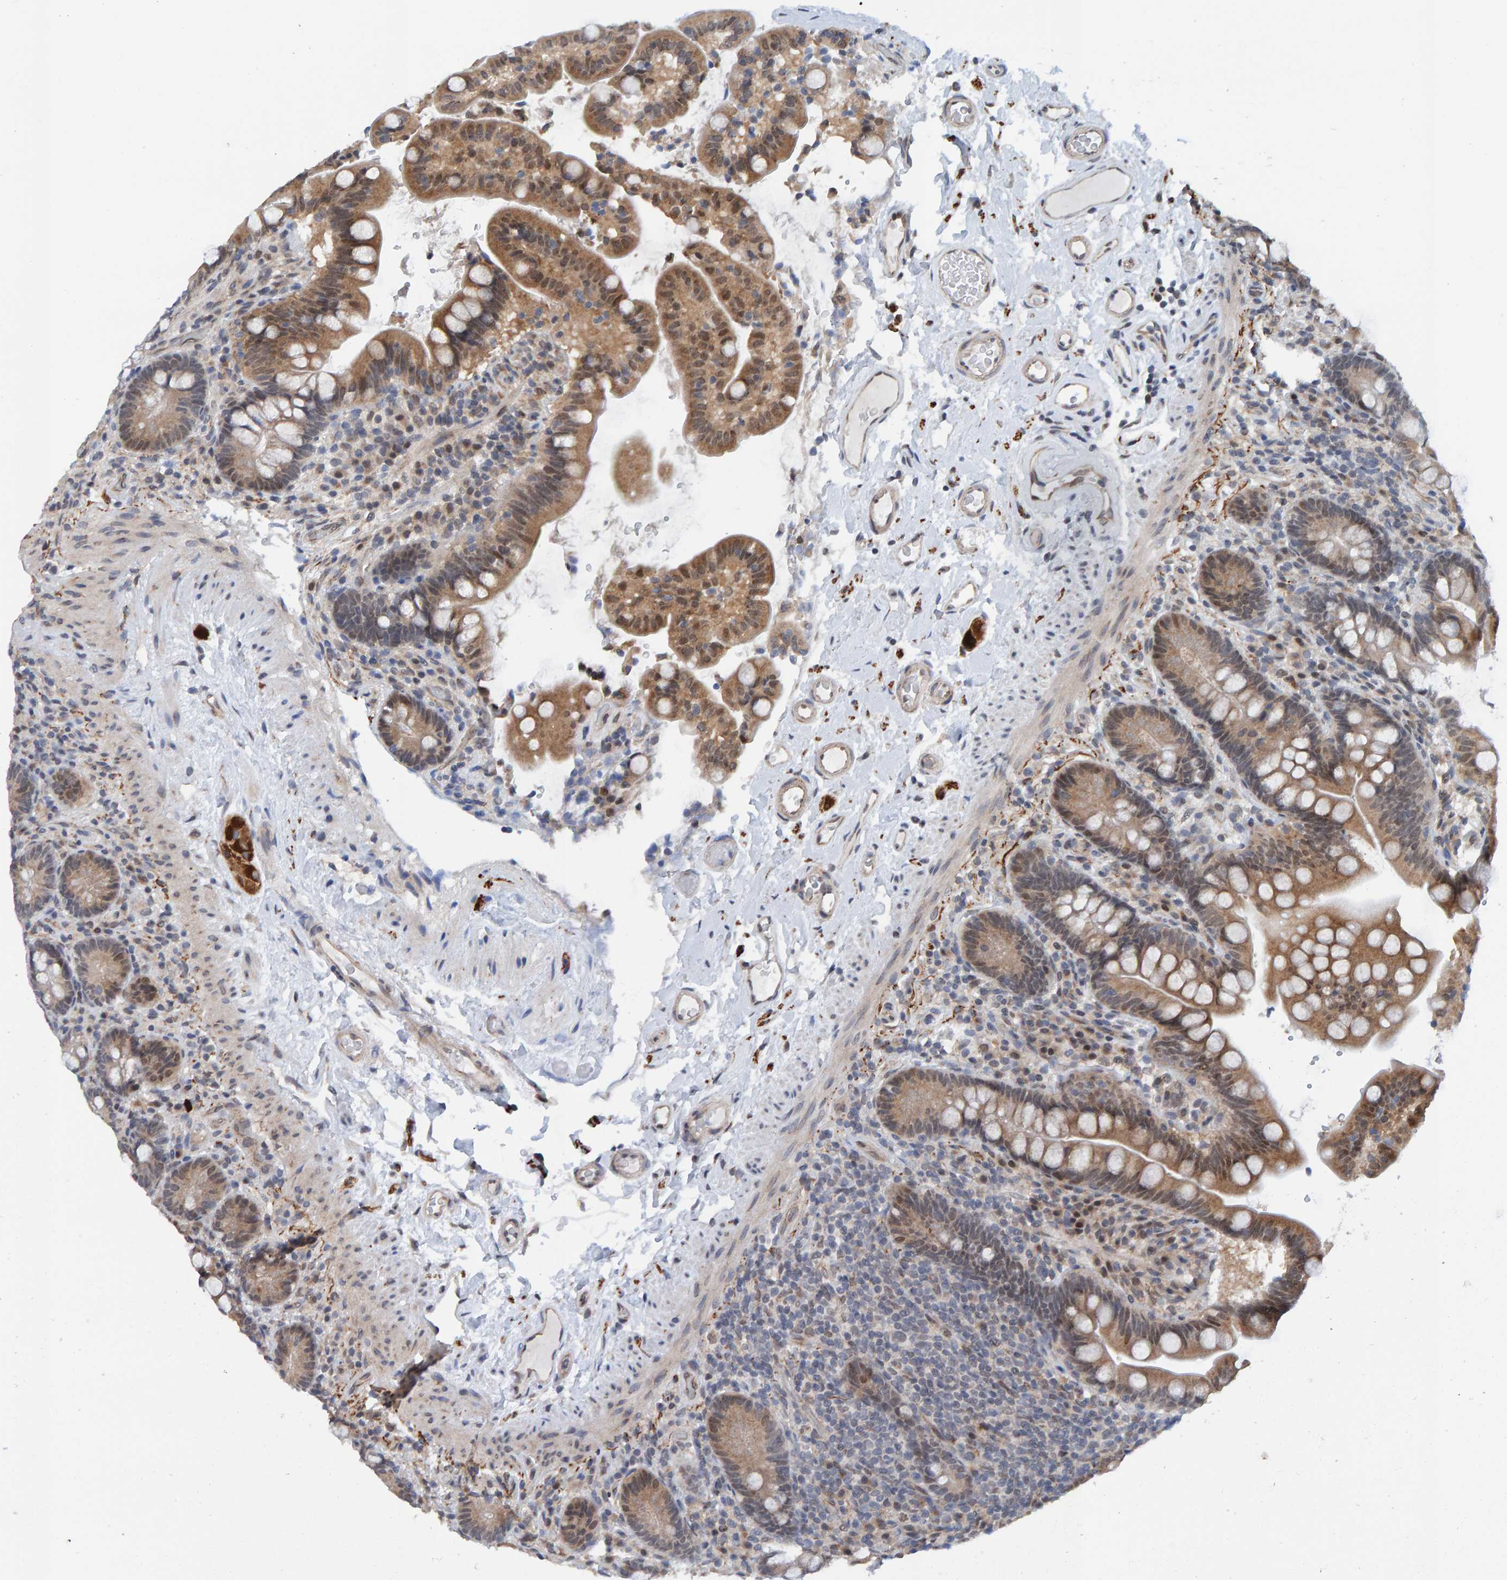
{"staining": {"intensity": "weak", "quantity": ">75%", "location": "cytoplasmic/membranous"}, "tissue": "colon", "cell_type": "Endothelial cells", "image_type": "normal", "snomed": [{"axis": "morphology", "description": "Normal tissue, NOS"}, {"axis": "topography", "description": "Smooth muscle"}, {"axis": "topography", "description": "Colon"}], "caption": "The photomicrograph demonstrates staining of unremarkable colon, revealing weak cytoplasmic/membranous protein positivity (brown color) within endothelial cells. (Stains: DAB (3,3'-diaminobenzidine) in brown, nuclei in blue, Microscopy: brightfield microscopy at high magnification).", "gene": "SCRN2", "patient": {"sex": "male", "age": 73}}